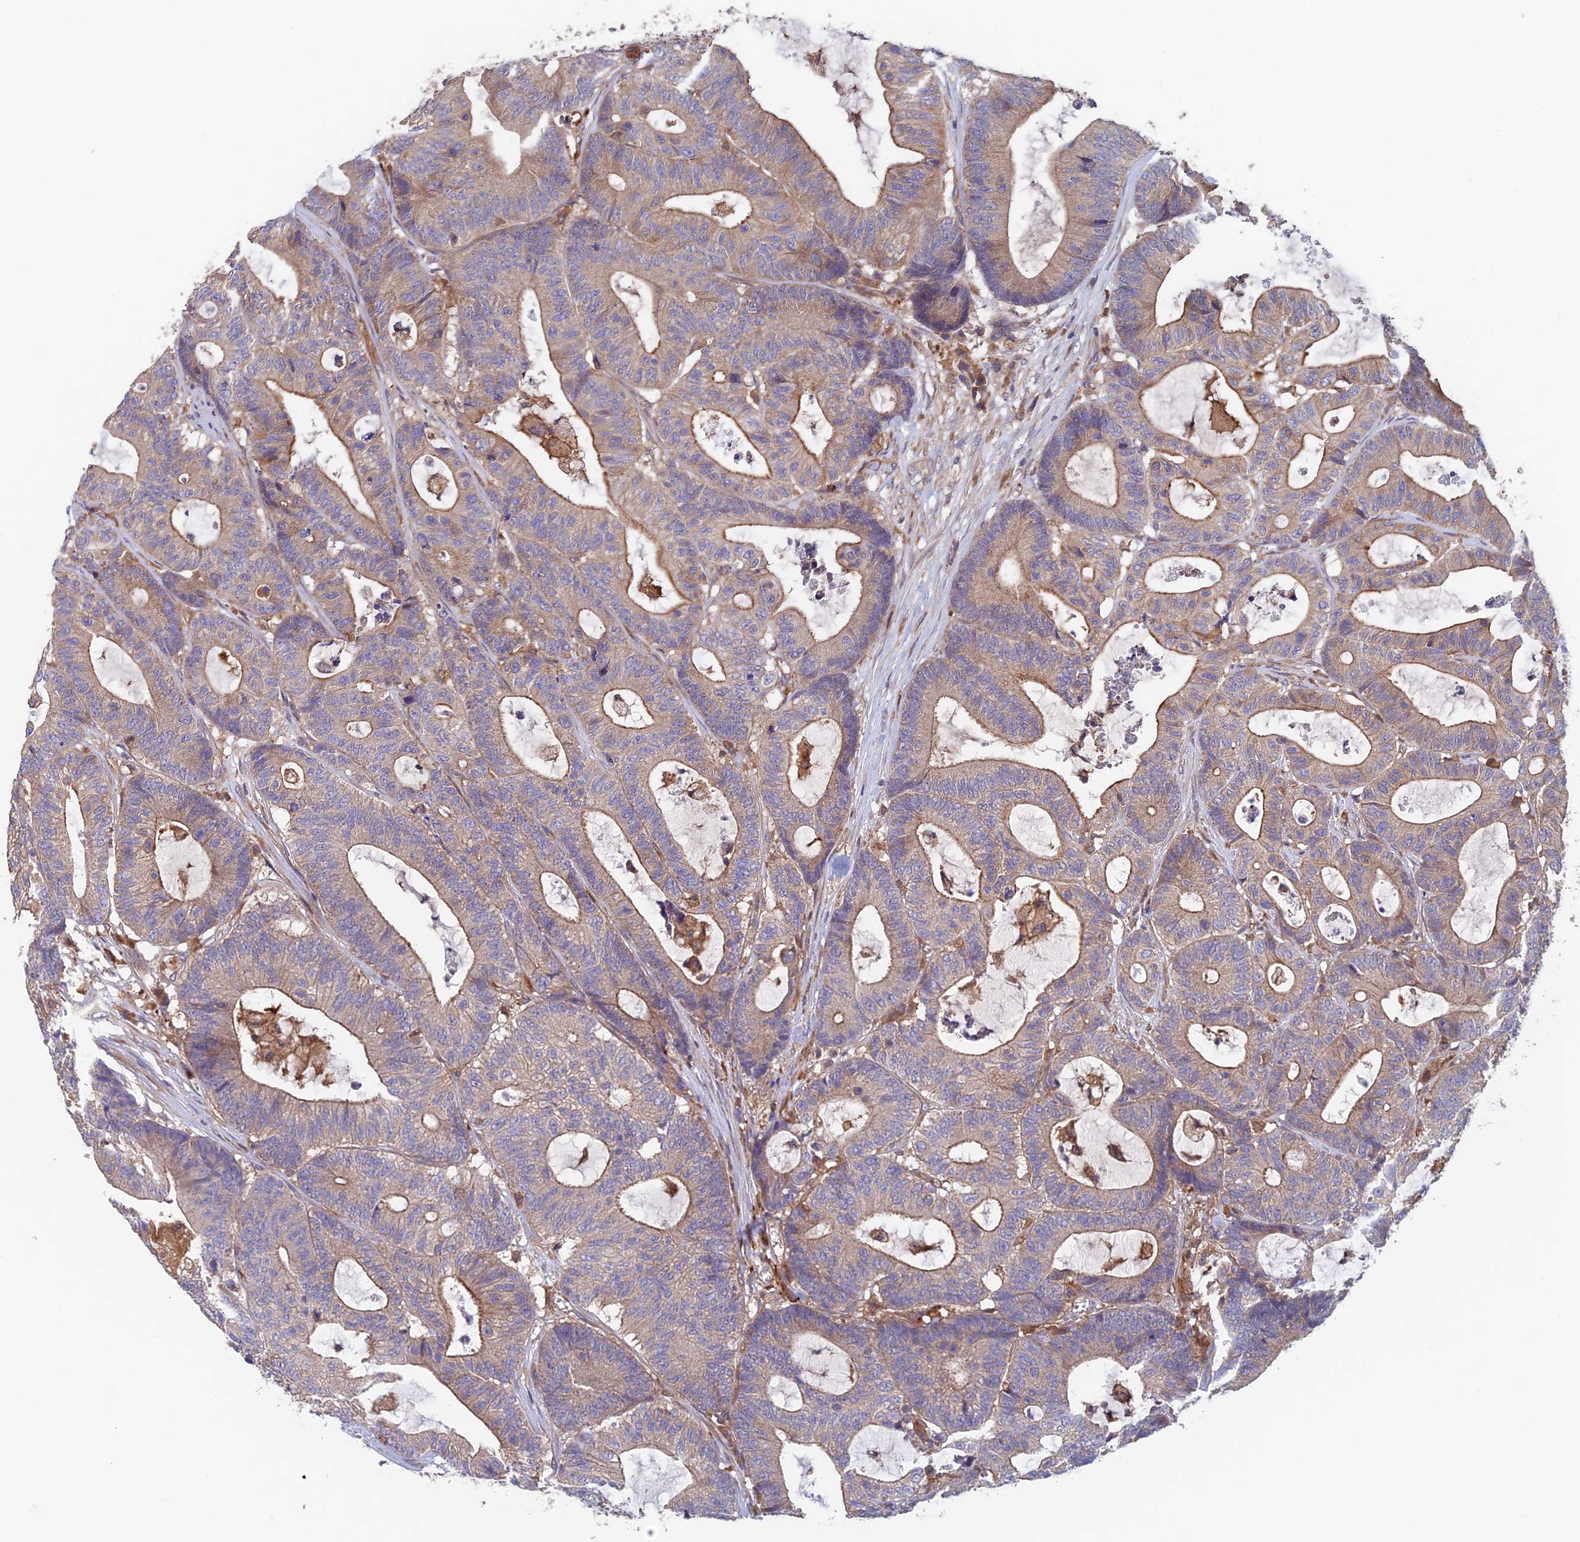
{"staining": {"intensity": "moderate", "quantity": ">75%", "location": "cytoplasmic/membranous"}, "tissue": "colorectal cancer", "cell_type": "Tumor cells", "image_type": "cancer", "snomed": [{"axis": "morphology", "description": "Adenocarcinoma, NOS"}, {"axis": "topography", "description": "Colon"}], "caption": "This micrograph exhibits colorectal cancer (adenocarcinoma) stained with immunohistochemistry to label a protein in brown. The cytoplasmic/membranous of tumor cells show moderate positivity for the protein. Nuclei are counter-stained blue.", "gene": "NUDT16L1", "patient": {"sex": "female", "age": 84}}